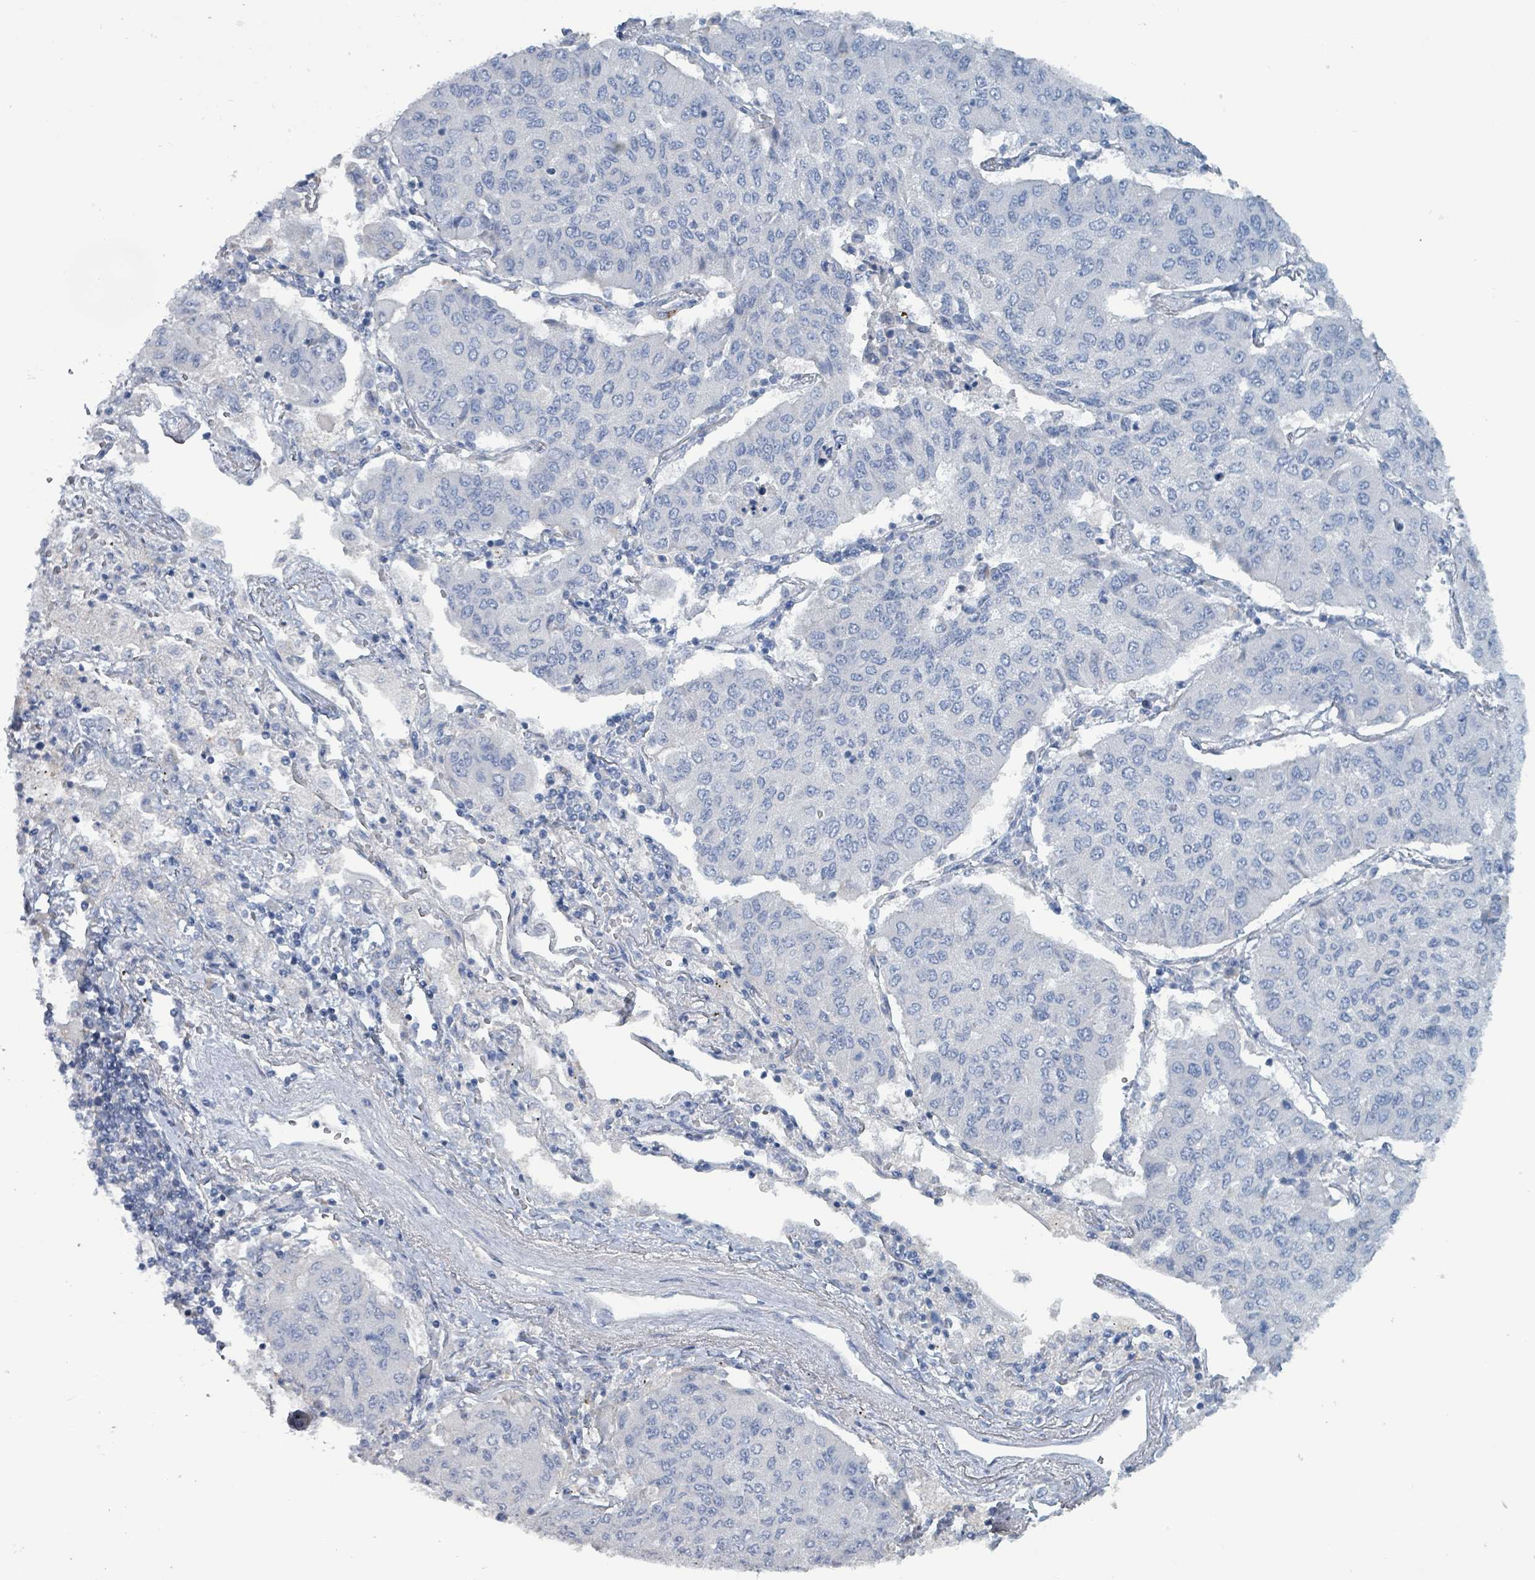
{"staining": {"intensity": "negative", "quantity": "none", "location": "none"}, "tissue": "lung cancer", "cell_type": "Tumor cells", "image_type": "cancer", "snomed": [{"axis": "morphology", "description": "Squamous cell carcinoma, NOS"}, {"axis": "topography", "description": "Lung"}], "caption": "Protein analysis of lung cancer exhibits no significant staining in tumor cells.", "gene": "TAAR5", "patient": {"sex": "male", "age": 74}}